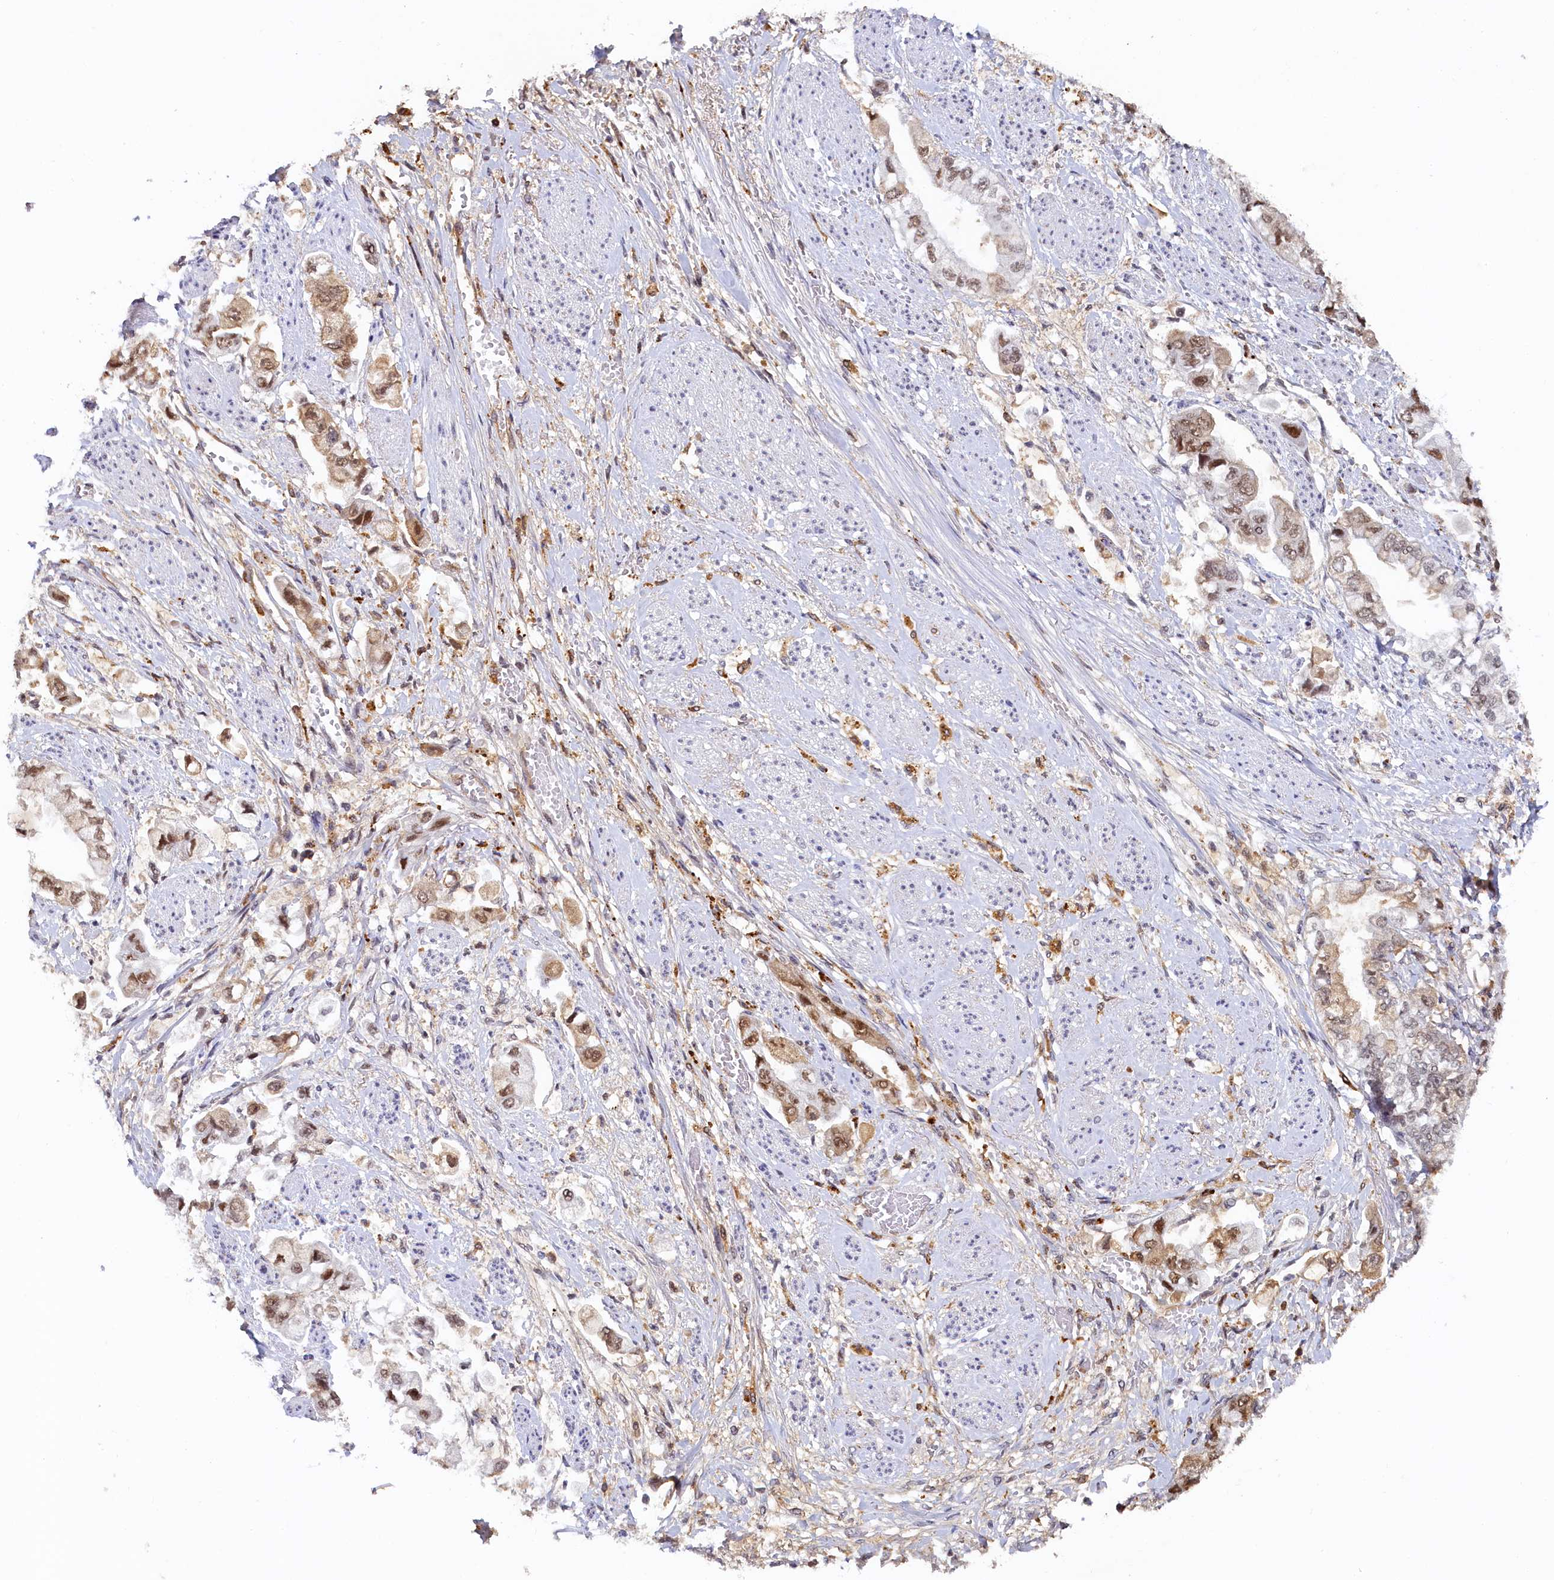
{"staining": {"intensity": "moderate", "quantity": ">75%", "location": "nuclear"}, "tissue": "stomach cancer", "cell_type": "Tumor cells", "image_type": "cancer", "snomed": [{"axis": "morphology", "description": "Adenocarcinoma, NOS"}, {"axis": "topography", "description": "Stomach"}], "caption": "Protein expression analysis of human adenocarcinoma (stomach) reveals moderate nuclear staining in approximately >75% of tumor cells. (IHC, brightfield microscopy, high magnification).", "gene": "INTS14", "patient": {"sex": "male", "age": 62}}